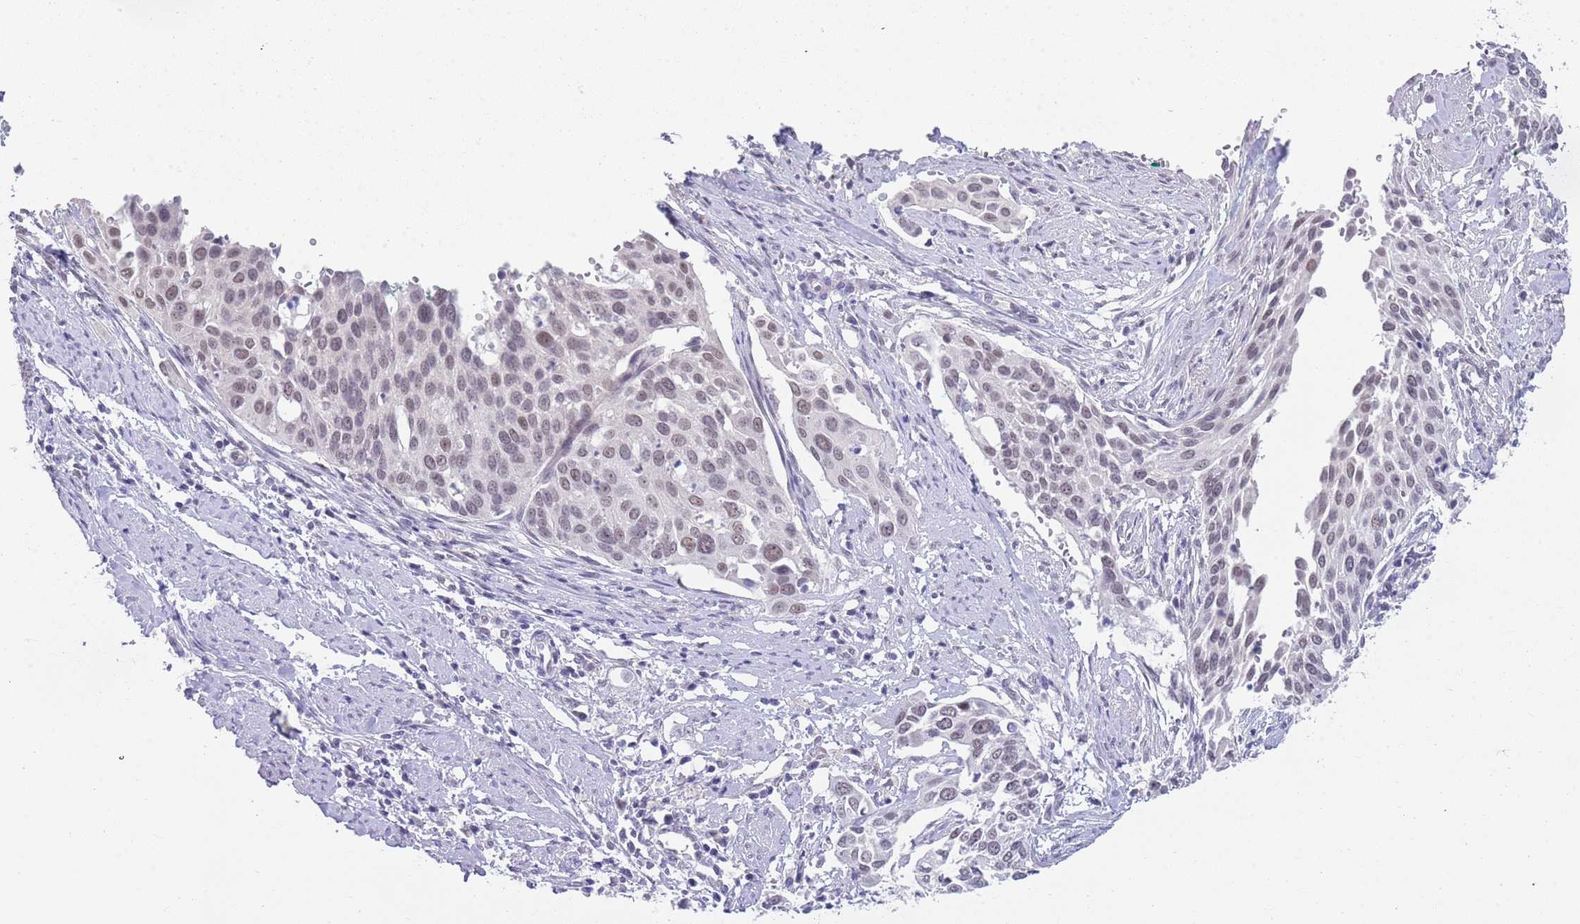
{"staining": {"intensity": "weak", "quantity": "<25%", "location": "nuclear"}, "tissue": "cervical cancer", "cell_type": "Tumor cells", "image_type": "cancer", "snomed": [{"axis": "morphology", "description": "Squamous cell carcinoma, NOS"}, {"axis": "topography", "description": "Cervix"}], "caption": "Tumor cells are negative for brown protein staining in cervical cancer.", "gene": "SEPHS2", "patient": {"sex": "female", "age": 44}}